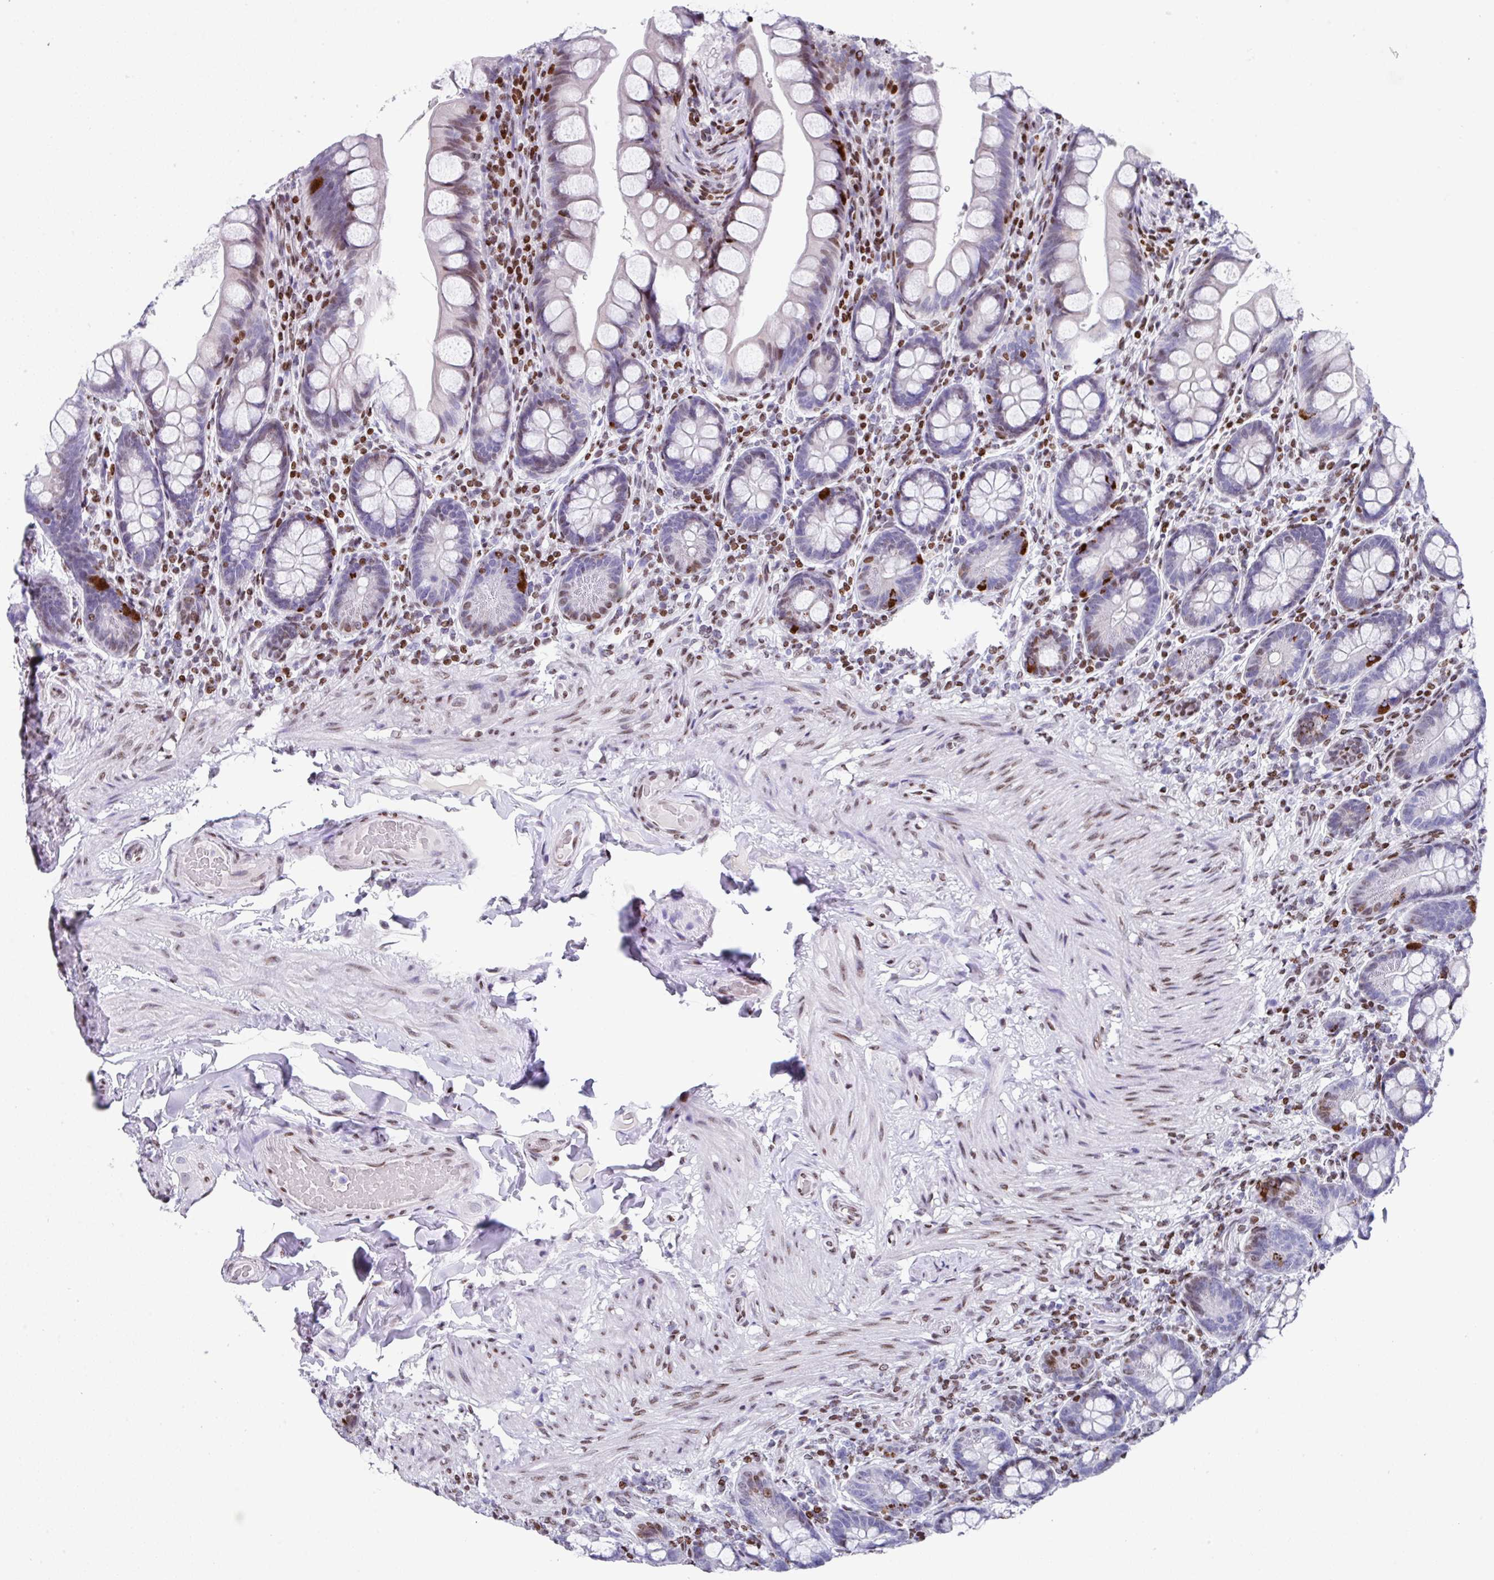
{"staining": {"intensity": "moderate", "quantity": "<25%", "location": "nuclear"}, "tissue": "small intestine", "cell_type": "Glandular cells", "image_type": "normal", "snomed": [{"axis": "morphology", "description": "Normal tissue, NOS"}, {"axis": "topography", "description": "Small intestine"}], "caption": "Immunohistochemistry image of benign human small intestine stained for a protein (brown), which shows low levels of moderate nuclear staining in about <25% of glandular cells.", "gene": "TCF3", "patient": {"sex": "male", "age": 70}}